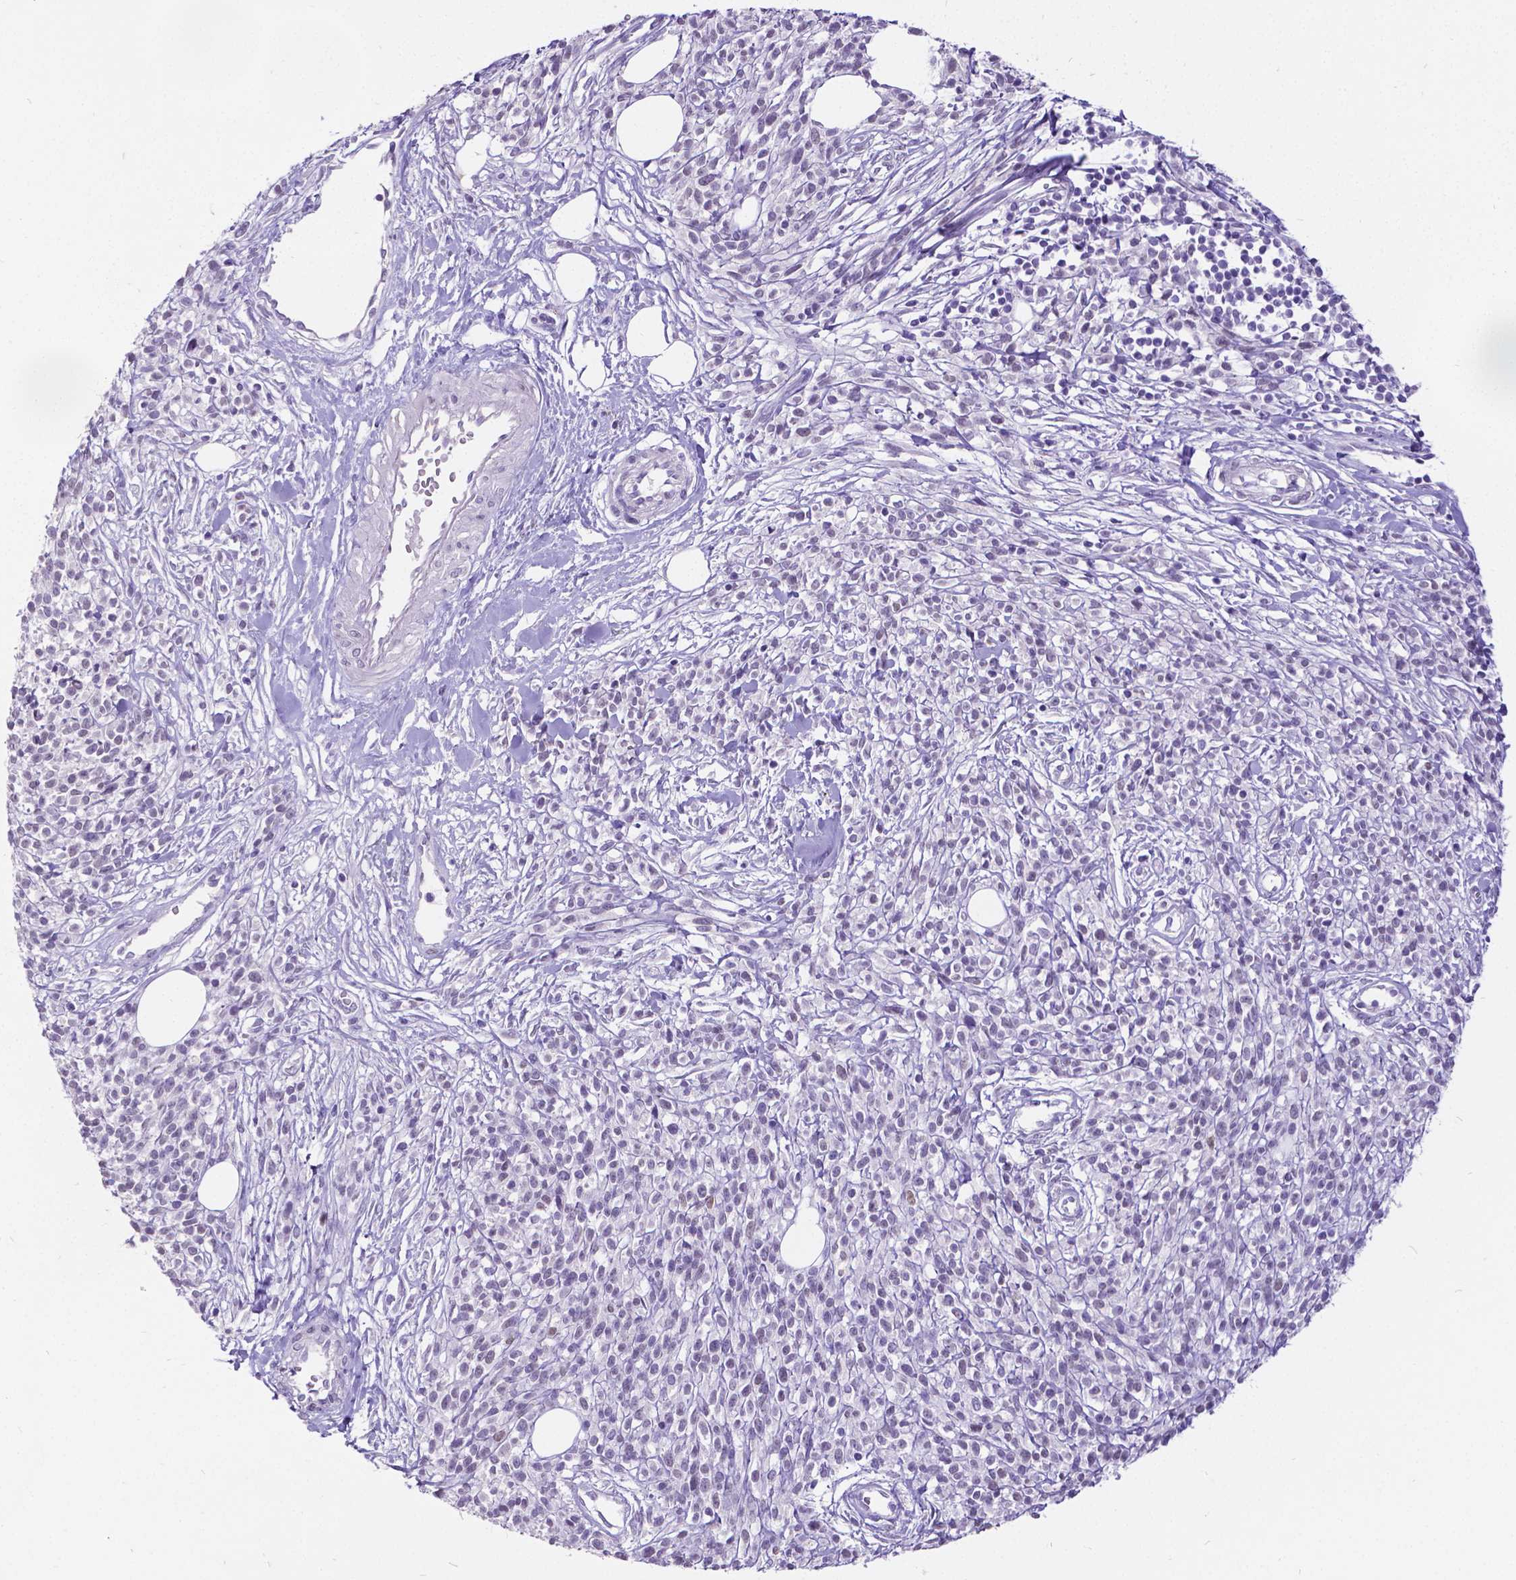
{"staining": {"intensity": "negative", "quantity": "none", "location": "none"}, "tissue": "melanoma", "cell_type": "Tumor cells", "image_type": "cancer", "snomed": [{"axis": "morphology", "description": "Malignant melanoma, NOS"}, {"axis": "topography", "description": "Skin"}, {"axis": "topography", "description": "Skin of trunk"}], "caption": "Image shows no significant protein expression in tumor cells of malignant melanoma.", "gene": "SATB2", "patient": {"sex": "male", "age": 74}}